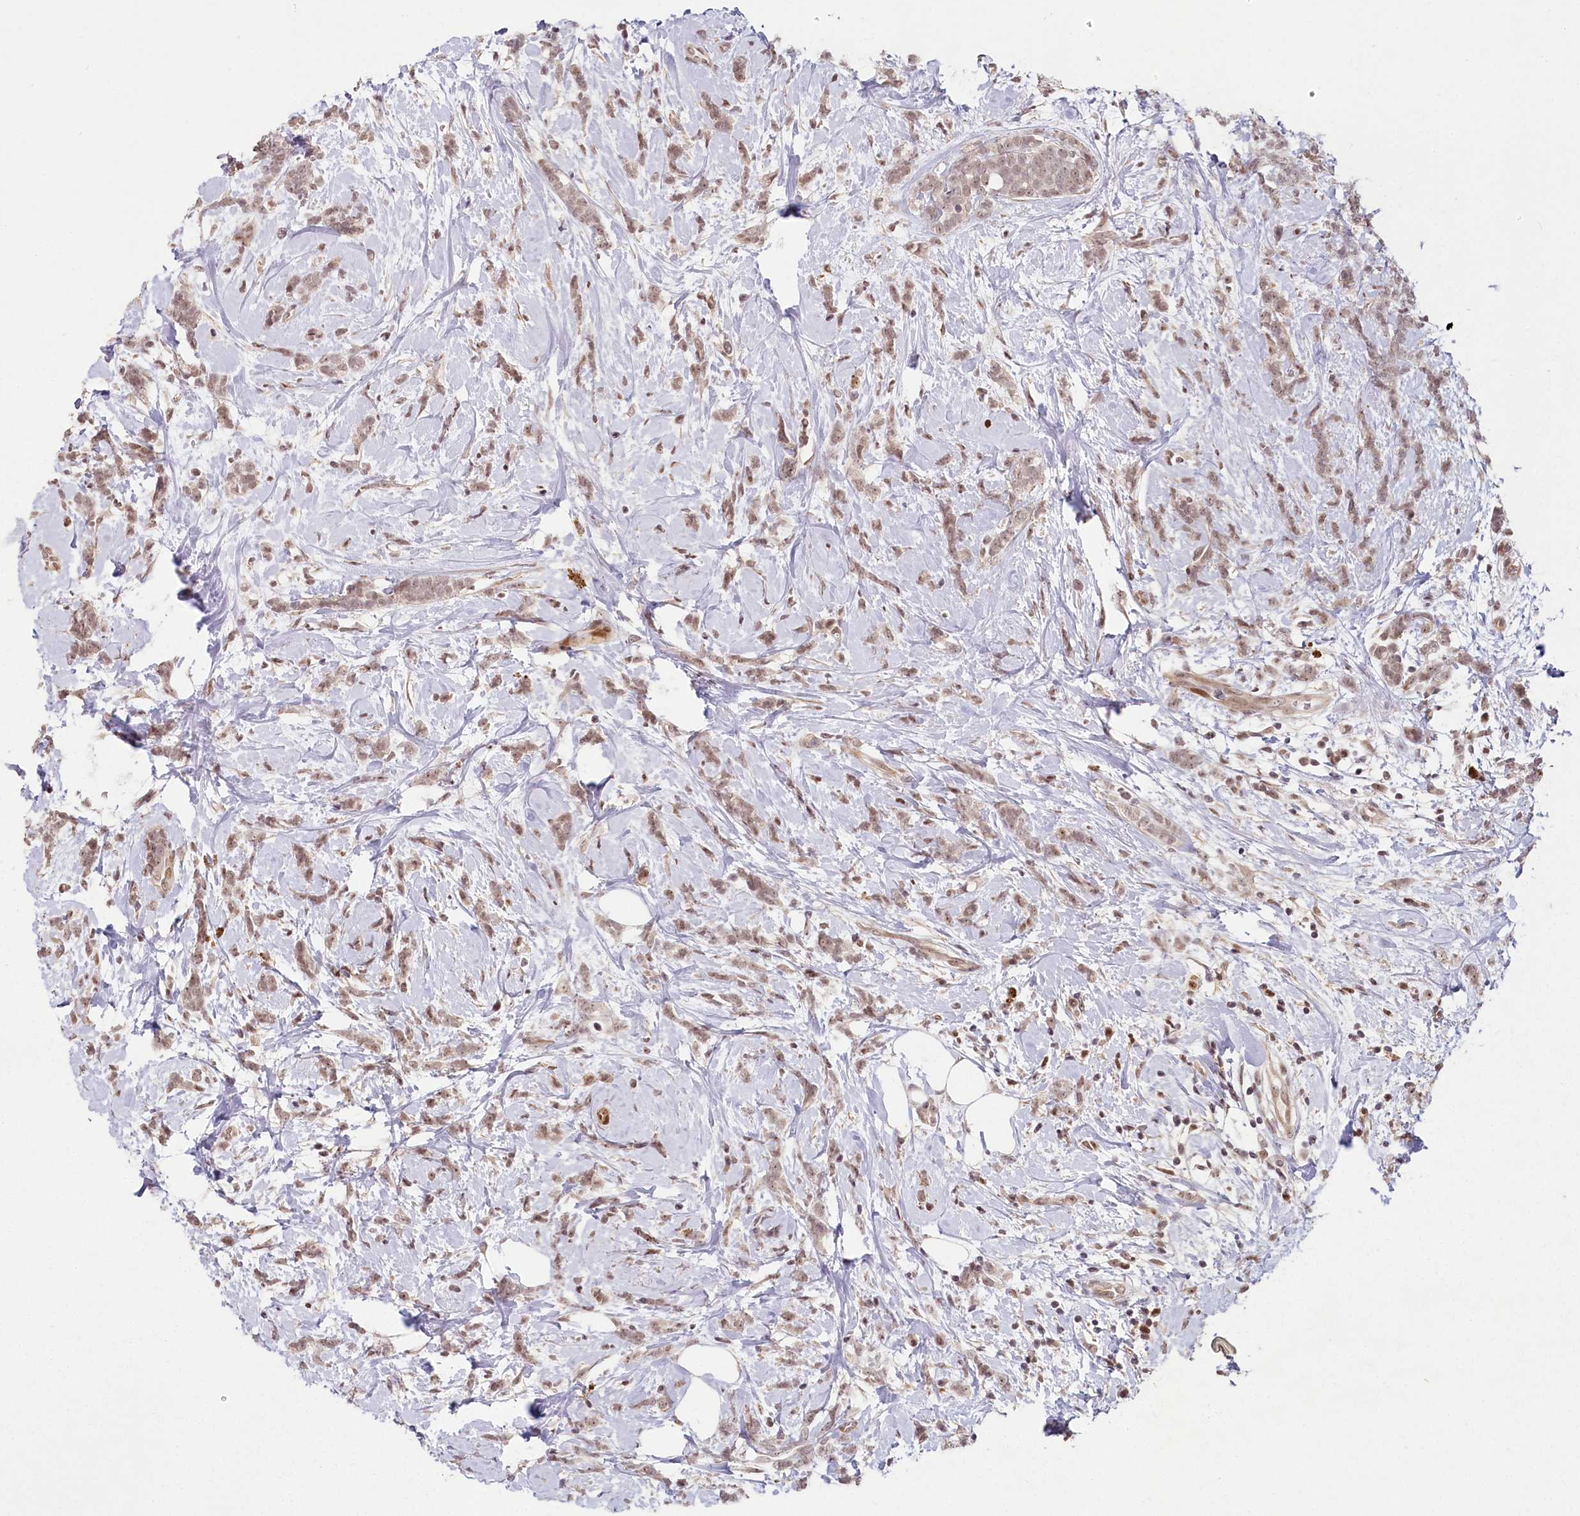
{"staining": {"intensity": "weak", "quantity": ">75%", "location": "nuclear"}, "tissue": "breast cancer", "cell_type": "Tumor cells", "image_type": "cancer", "snomed": [{"axis": "morphology", "description": "Lobular carcinoma"}, {"axis": "topography", "description": "Breast"}], "caption": "The histopathology image reveals a brown stain indicating the presence of a protein in the nuclear of tumor cells in breast cancer.", "gene": "FAM204A", "patient": {"sex": "female", "age": 58}}